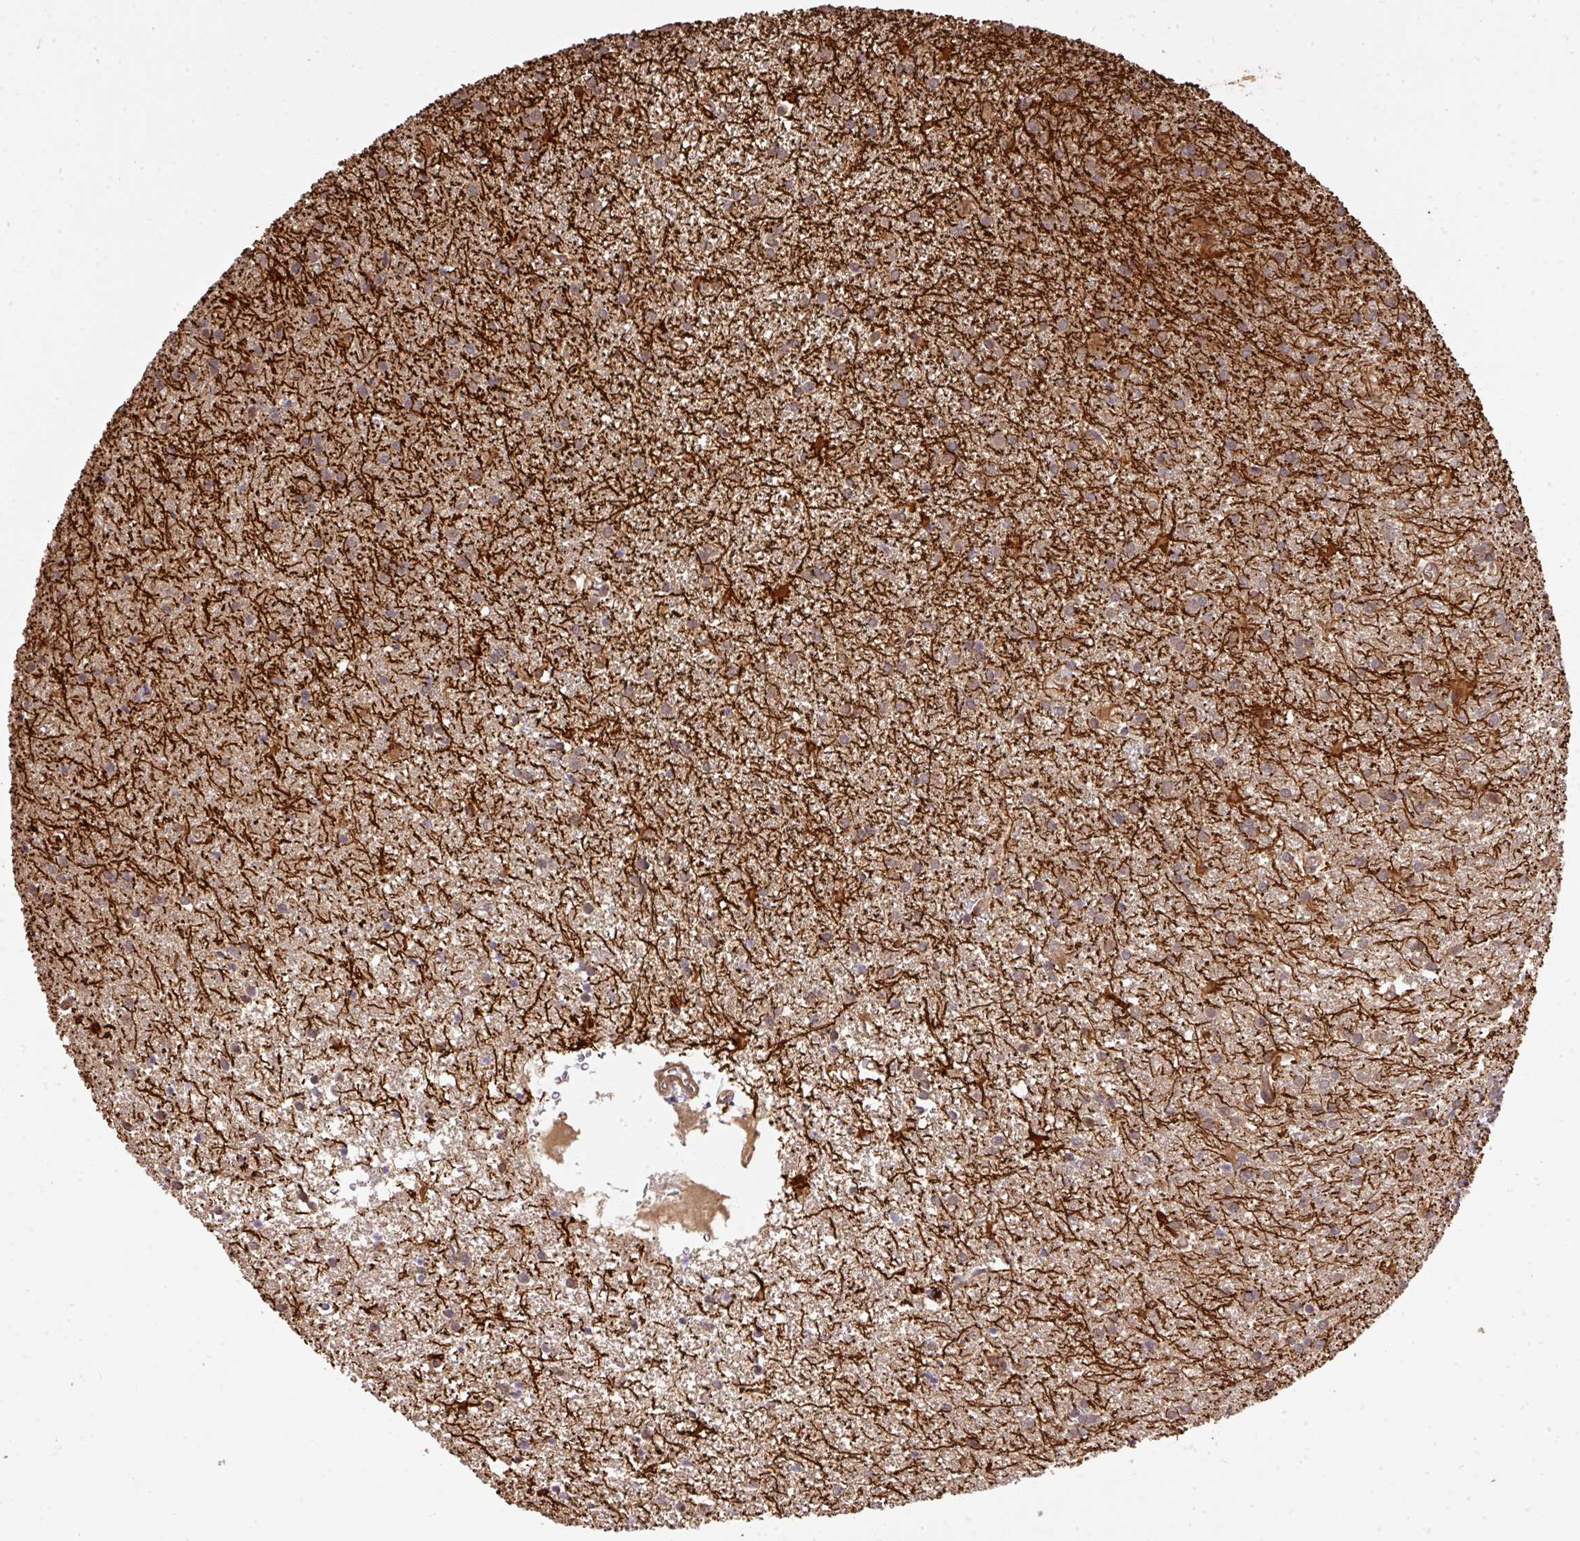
{"staining": {"intensity": "weak", "quantity": "<25%", "location": "cytoplasmic/membranous"}, "tissue": "glioma", "cell_type": "Tumor cells", "image_type": "cancer", "snomed": [{"axis": "morphology", "description": "Glioma, malignant, High grade"}, {"axis": "topography", "description": "Brain"}], "caption": "Micrograph shows no significant protein expression in tumor cells of glioma. (DAB immunohistochemistry (IHC) with hematoxylin counter stain).", "gene": "ARPIN", "patient": {"sex": "female", "age": 50}}